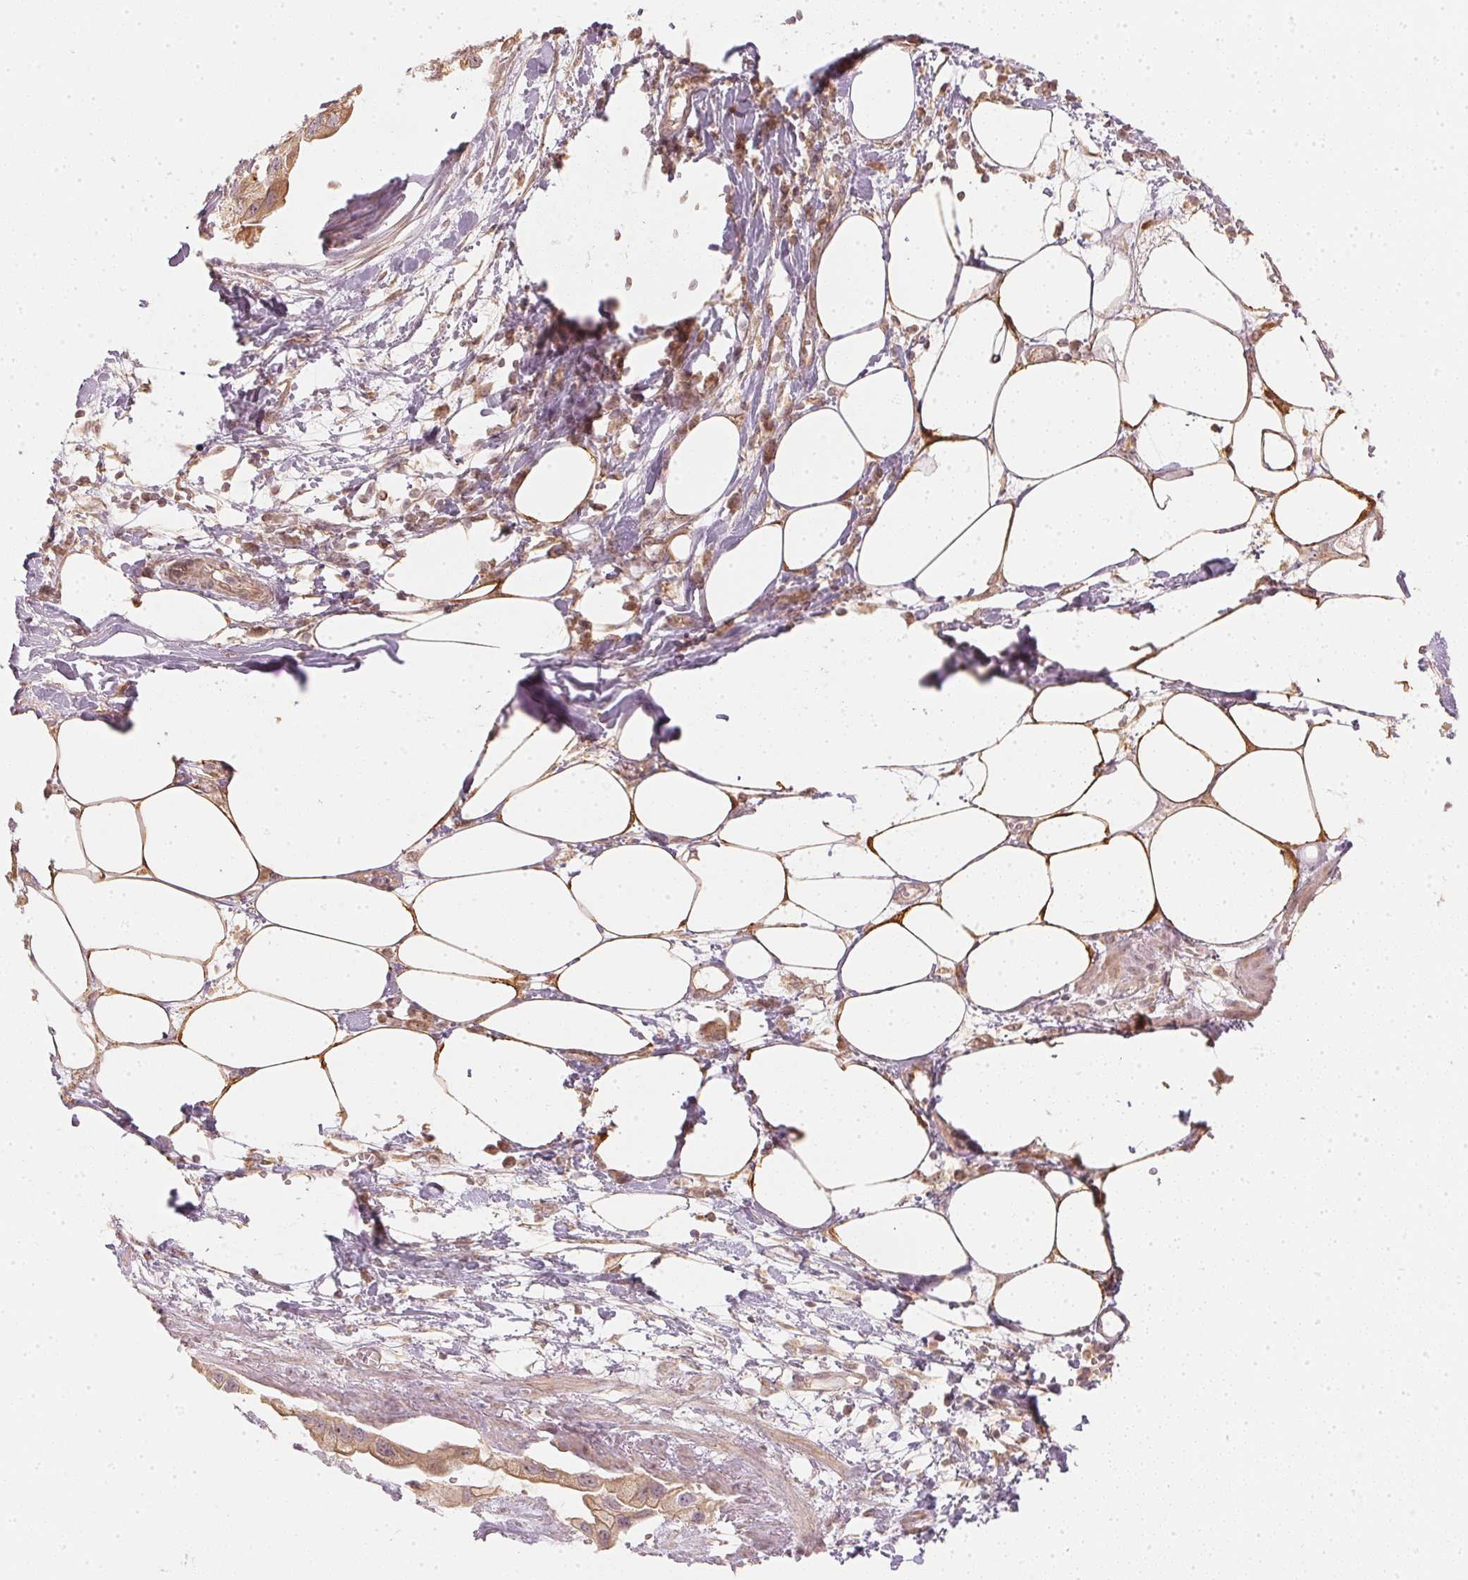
{"staining": {"intensity": "moderate", "quantity": ">75%", "location": "cytoplasmic/membranous"}, "tissue": "pancreatic cancer", "cell_type": "Tumor cells", "image_type": "cancer", "snomed": [{"axis": "morphology", "description": "Adenocarcinoma, NOS"}, {"axis": "topography", "description": "Pancreas"}], "caption": "DAB (3,3'-diaminobenzidine) immunohistochemical staining of pancreatic cancer demonstrates moderate cytoplasmic/membranous protein positivity in approximately >75% of tumor cells.", "gene": "WDR54", "patient": {"sex": "female", "age": 73}}